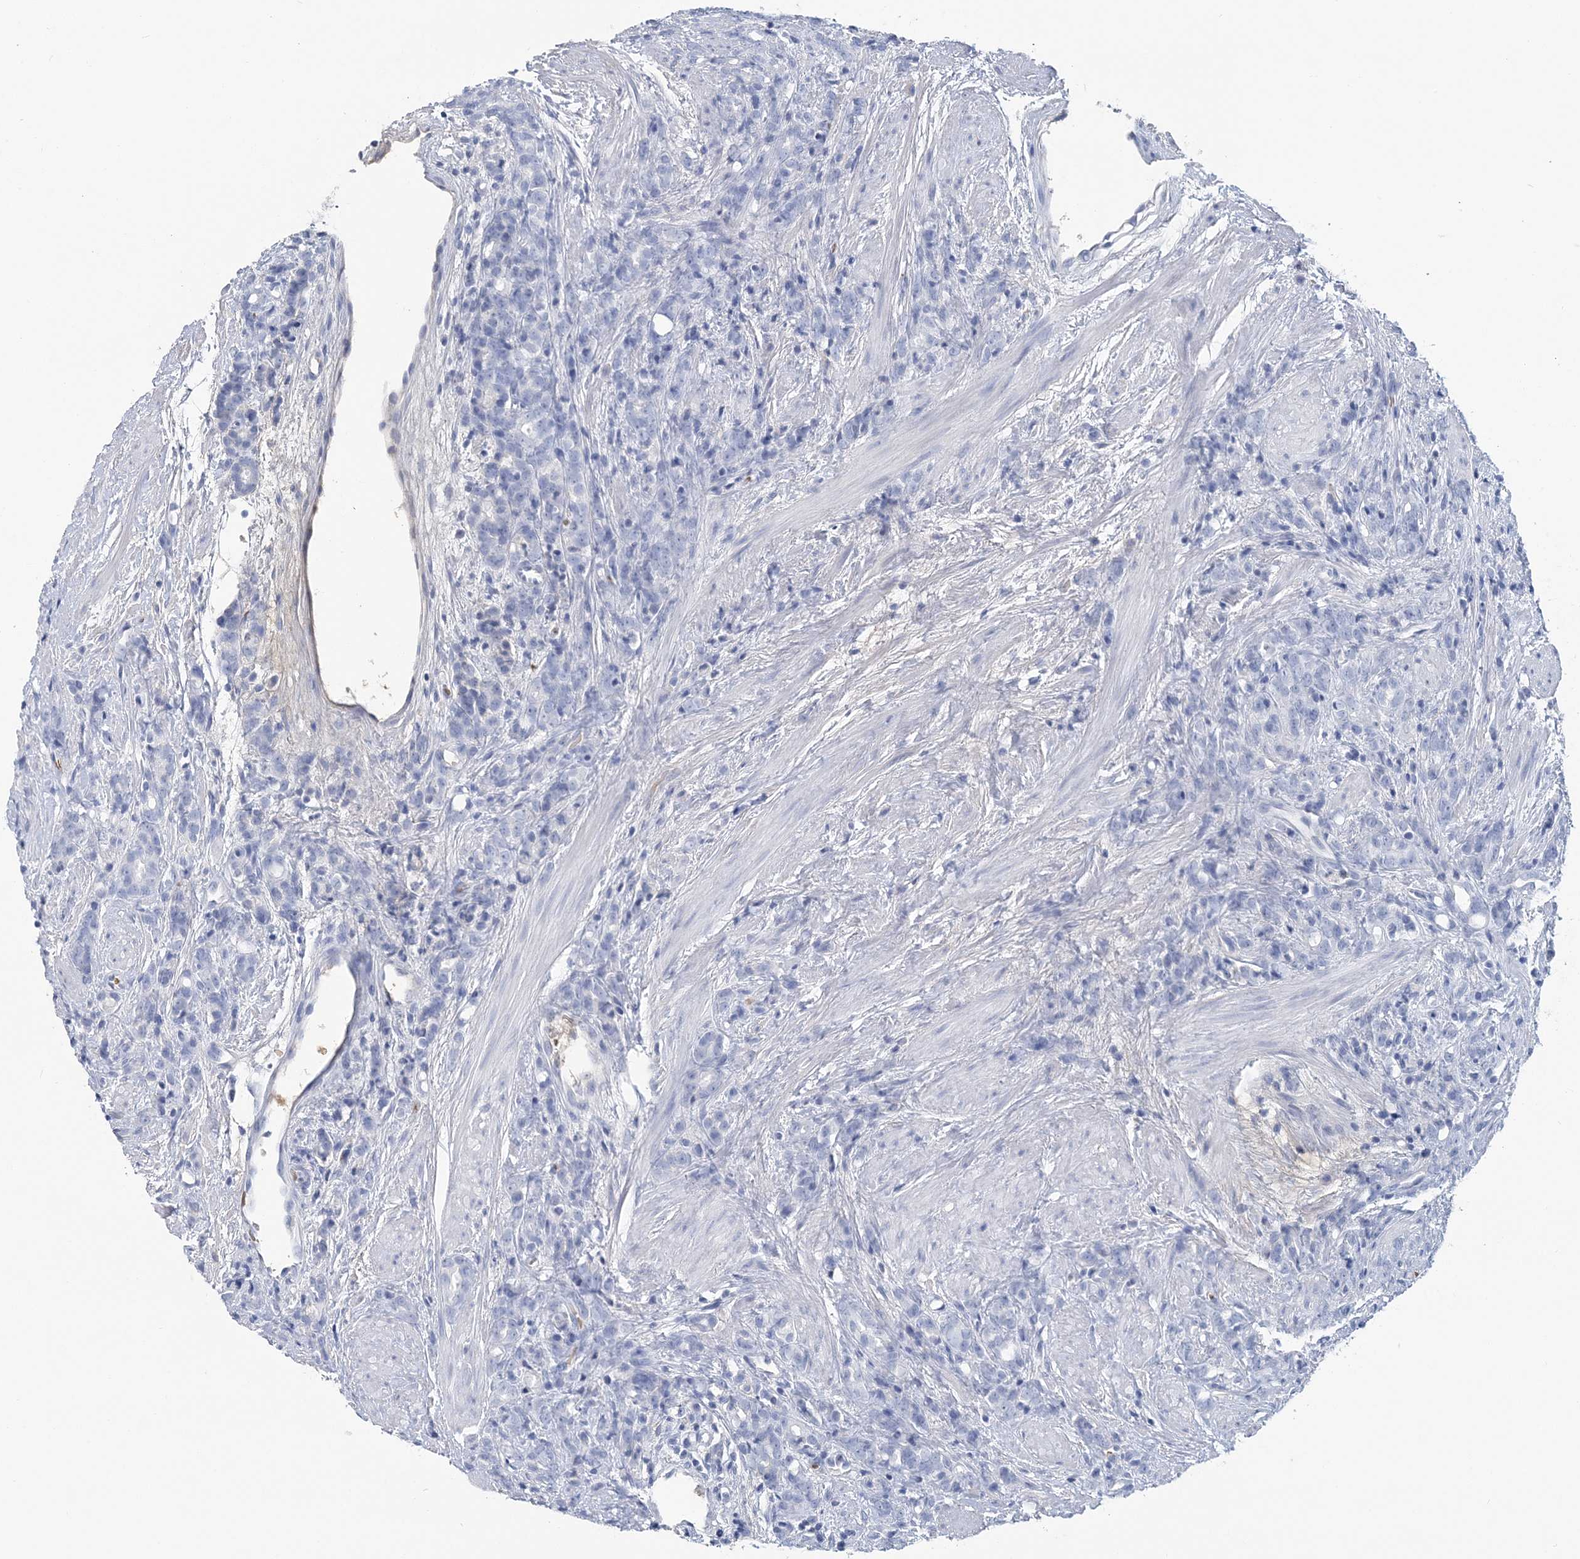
{"staining": {"intensity": "negative", "quantity": "none", "location": "none"}, "tissue": "prostate cancer", "cell_type": "Tumor cells", "image_type": "cancer", "snomed": [{"axis": "morphology", "description": "Adenocarcinoma, High grade"}, {"axis": "topography", "description": "Prostate"}], "caption": "Image shows no protein positivity in tumor cells of adenocarcinoma (high-grade) (prostate) tissue.", "gene": "HBD", "patient": {"sex": "male", "age": 62}}